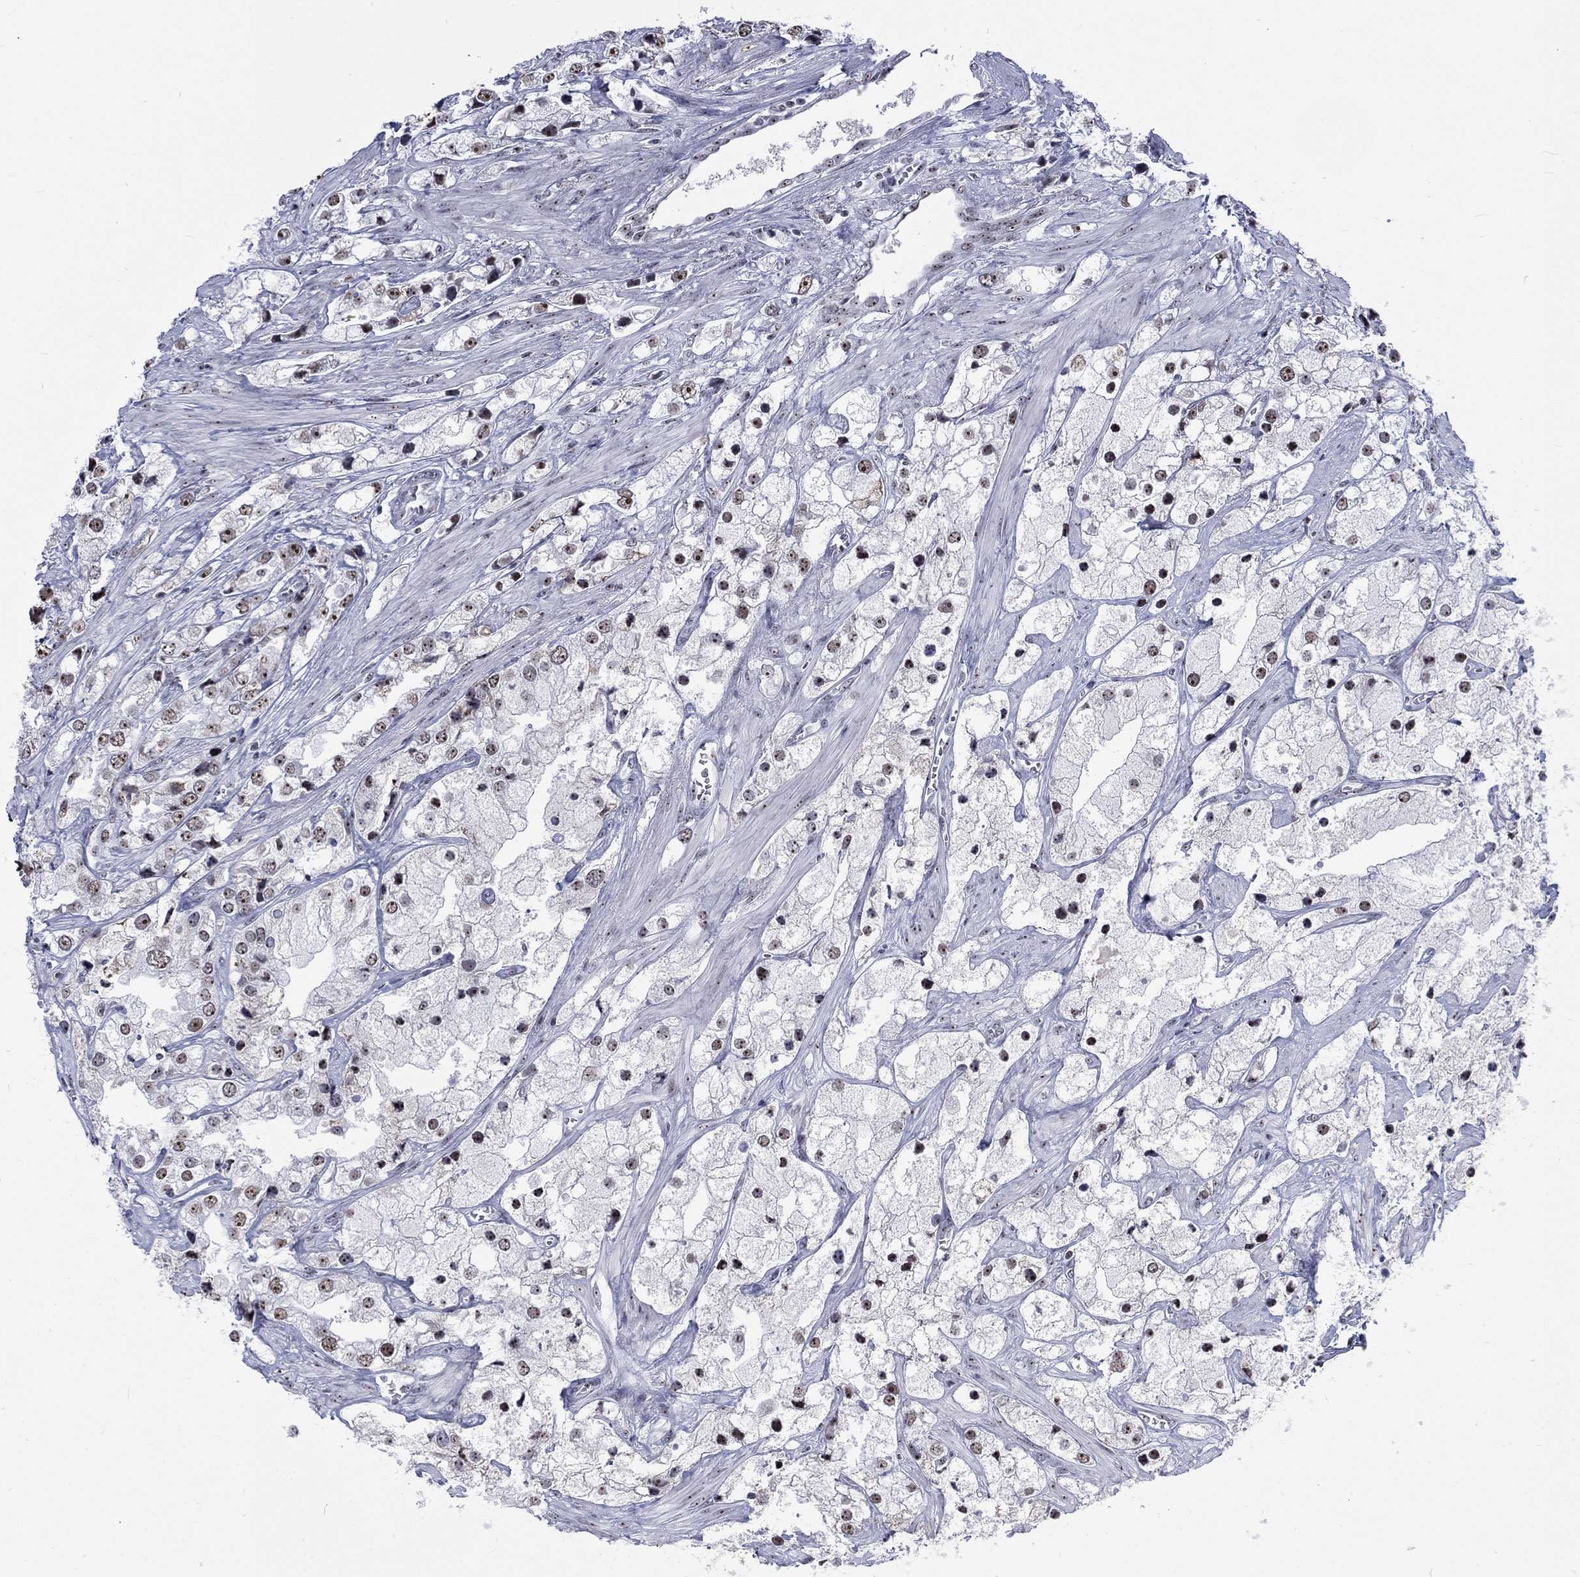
{"staining": {"intensity": "moderate", "quantity": "25%-75%", "location": "nuclear"}, "tissue": "prostate cancer", "cell_type": "Tumor cells", "image_type": "cancer", "snomed": [{"axis": "morphology", "description": "Adenocarcinoma, NOS"}, {"axis": "topography", "description": "Prostate and seminal vesicle, NOS"}, {"axis": "topography", "description": "Prostate"}], "caption": "DAB (3,3'-diaminobenzidine) immunohistochemical staining of adenocarcinoma (prostate) shows moderate nuclear protein positivity in approximately 25%-75% of tumor cells.", "gene": "CSRNP3", "patient": {"sex": "male", "age": 79}}